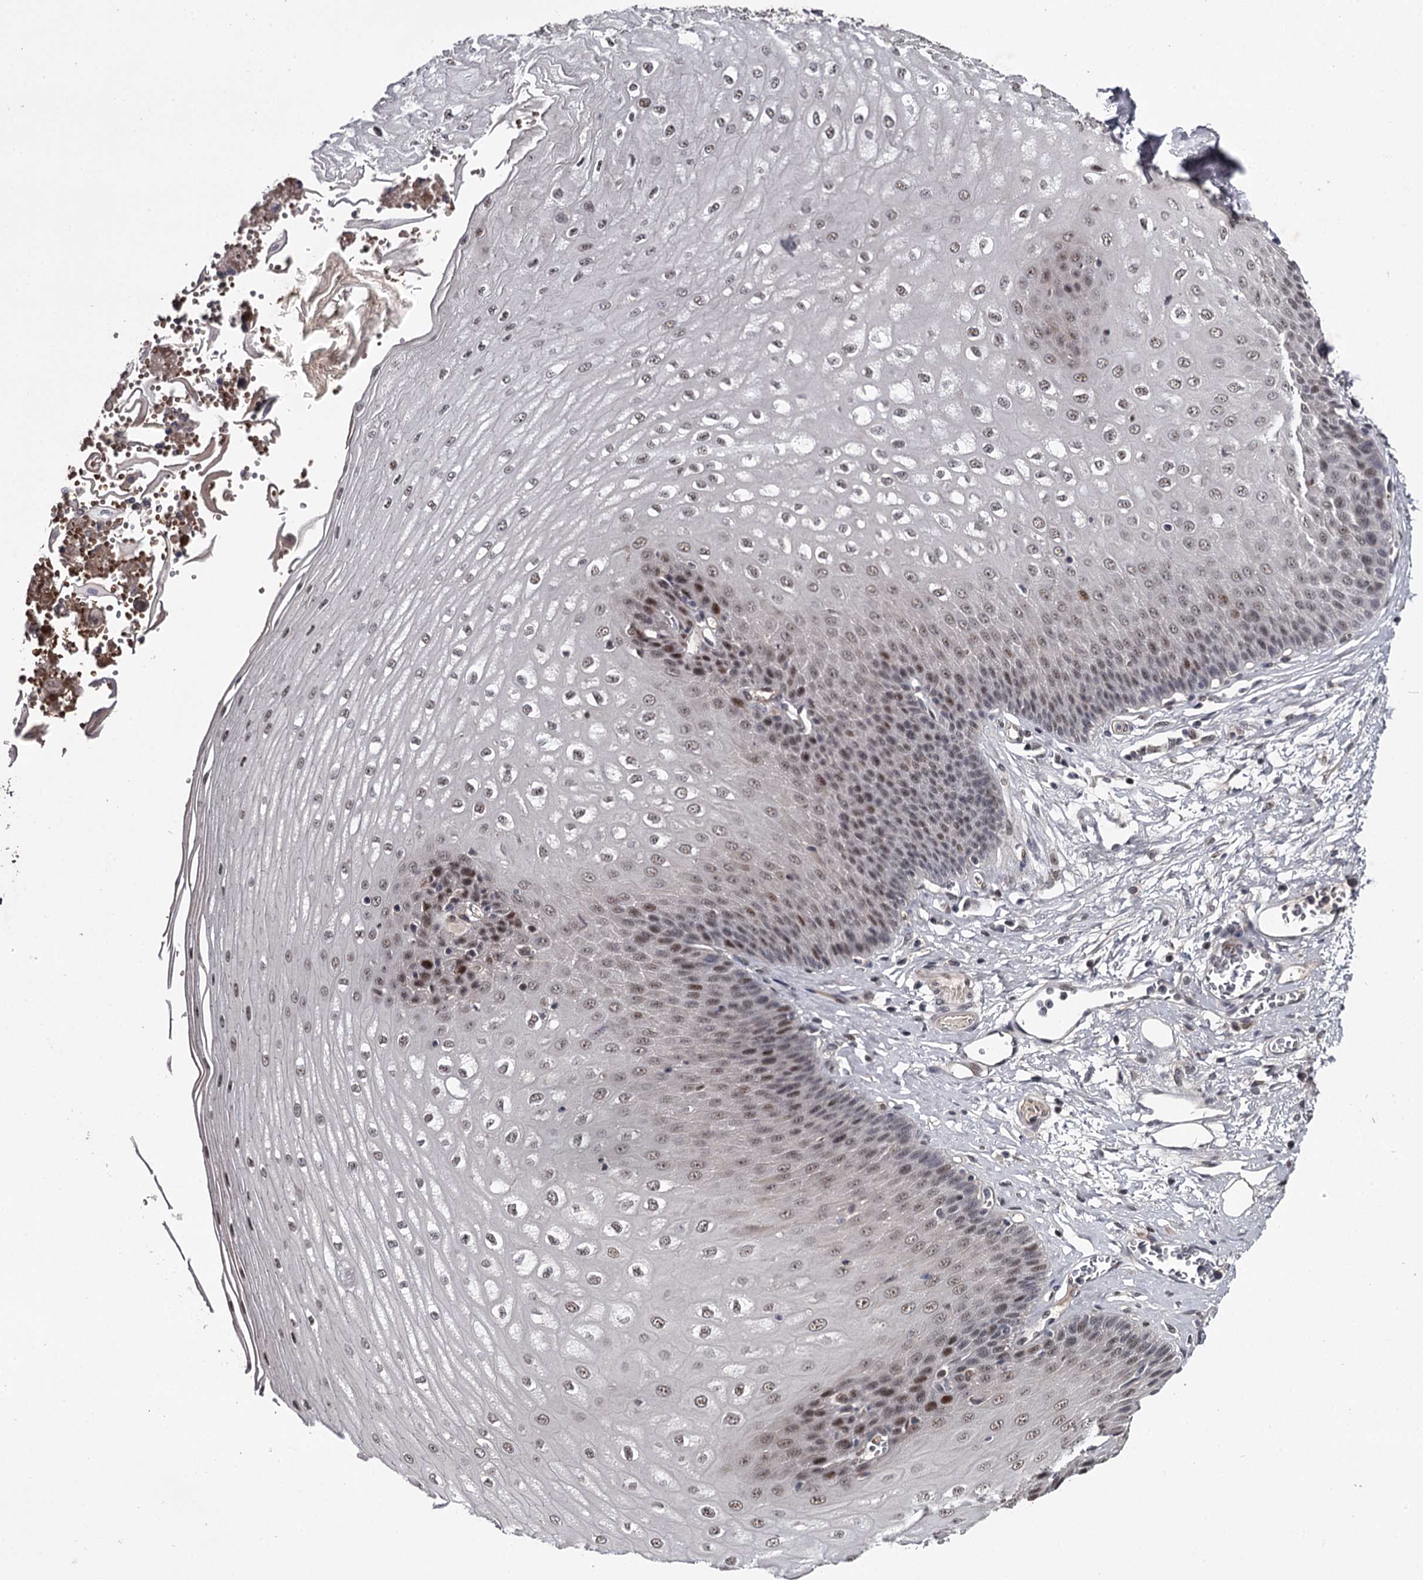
{"staining": {"intensity": "moderate", "quantity": "25%-75%", "location": "nuclear"}, "tissue": "esophagus", "cell_type": "Squamous epithelial cells", "image_type": "normal", "snomed": [{"axis": "morphology", "description": "Normal tissue, NOS"}, {"axis": "topography", "description": "Esophagus"}], "caption": "Squamous epithelial cells demonstrate moderate nuclear positivity in approximately 25%-75% of cells in unremarkable esophagus. (brown staining indicates protein expression, while blue staining denotes nuclei).", "gene": "RNF44", "patient": {"sex": "male", "age": 60}}